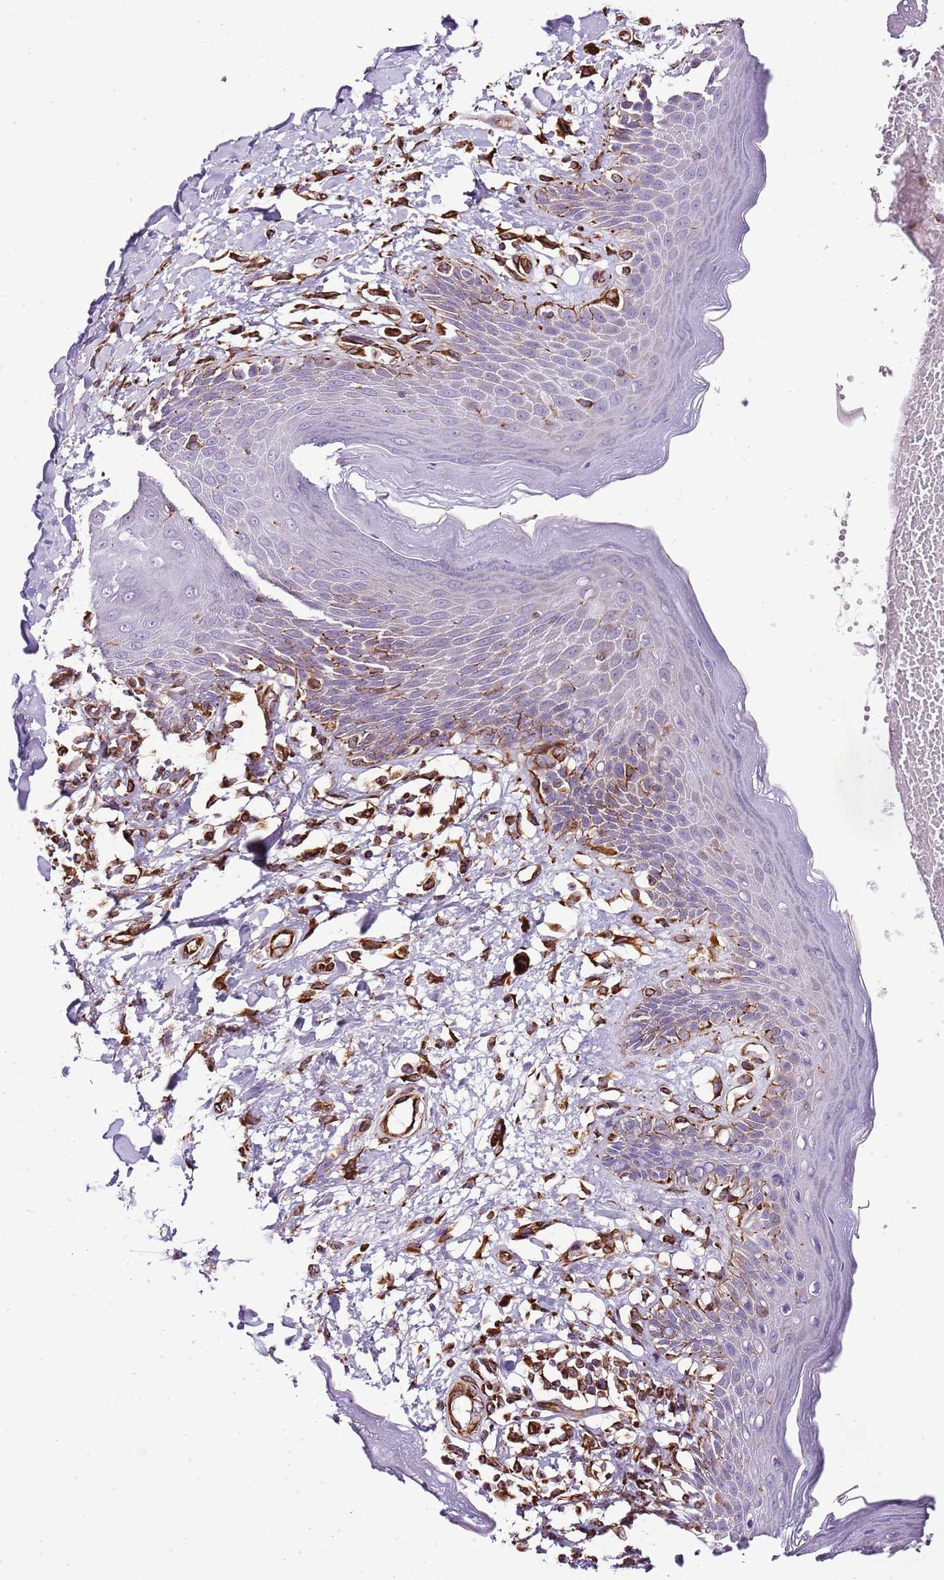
{"staining": {"intensity": "moderate", "quantity": "25%-75%", "location": "cytoplasmic/membranous"}, "tissue": "skin", "cell_type": "Epidermal cells", "image_type": "normal", "snomed": [{"axis": "morphology", "description": "Normal tissue, NOS"}, {"axis": "topography", "description": "Anal"}], "caption": "A brown stain labels moderate cytoplasmic/membranous staining of a protein in epidermal cells of normal human skin. (DAB (3,3'-diaminobenzidine) IHC, brown staining for protein, blue staining for nuclei).", "gene": "ZNF786", "patient": {"sex": "female", "age": 78}}